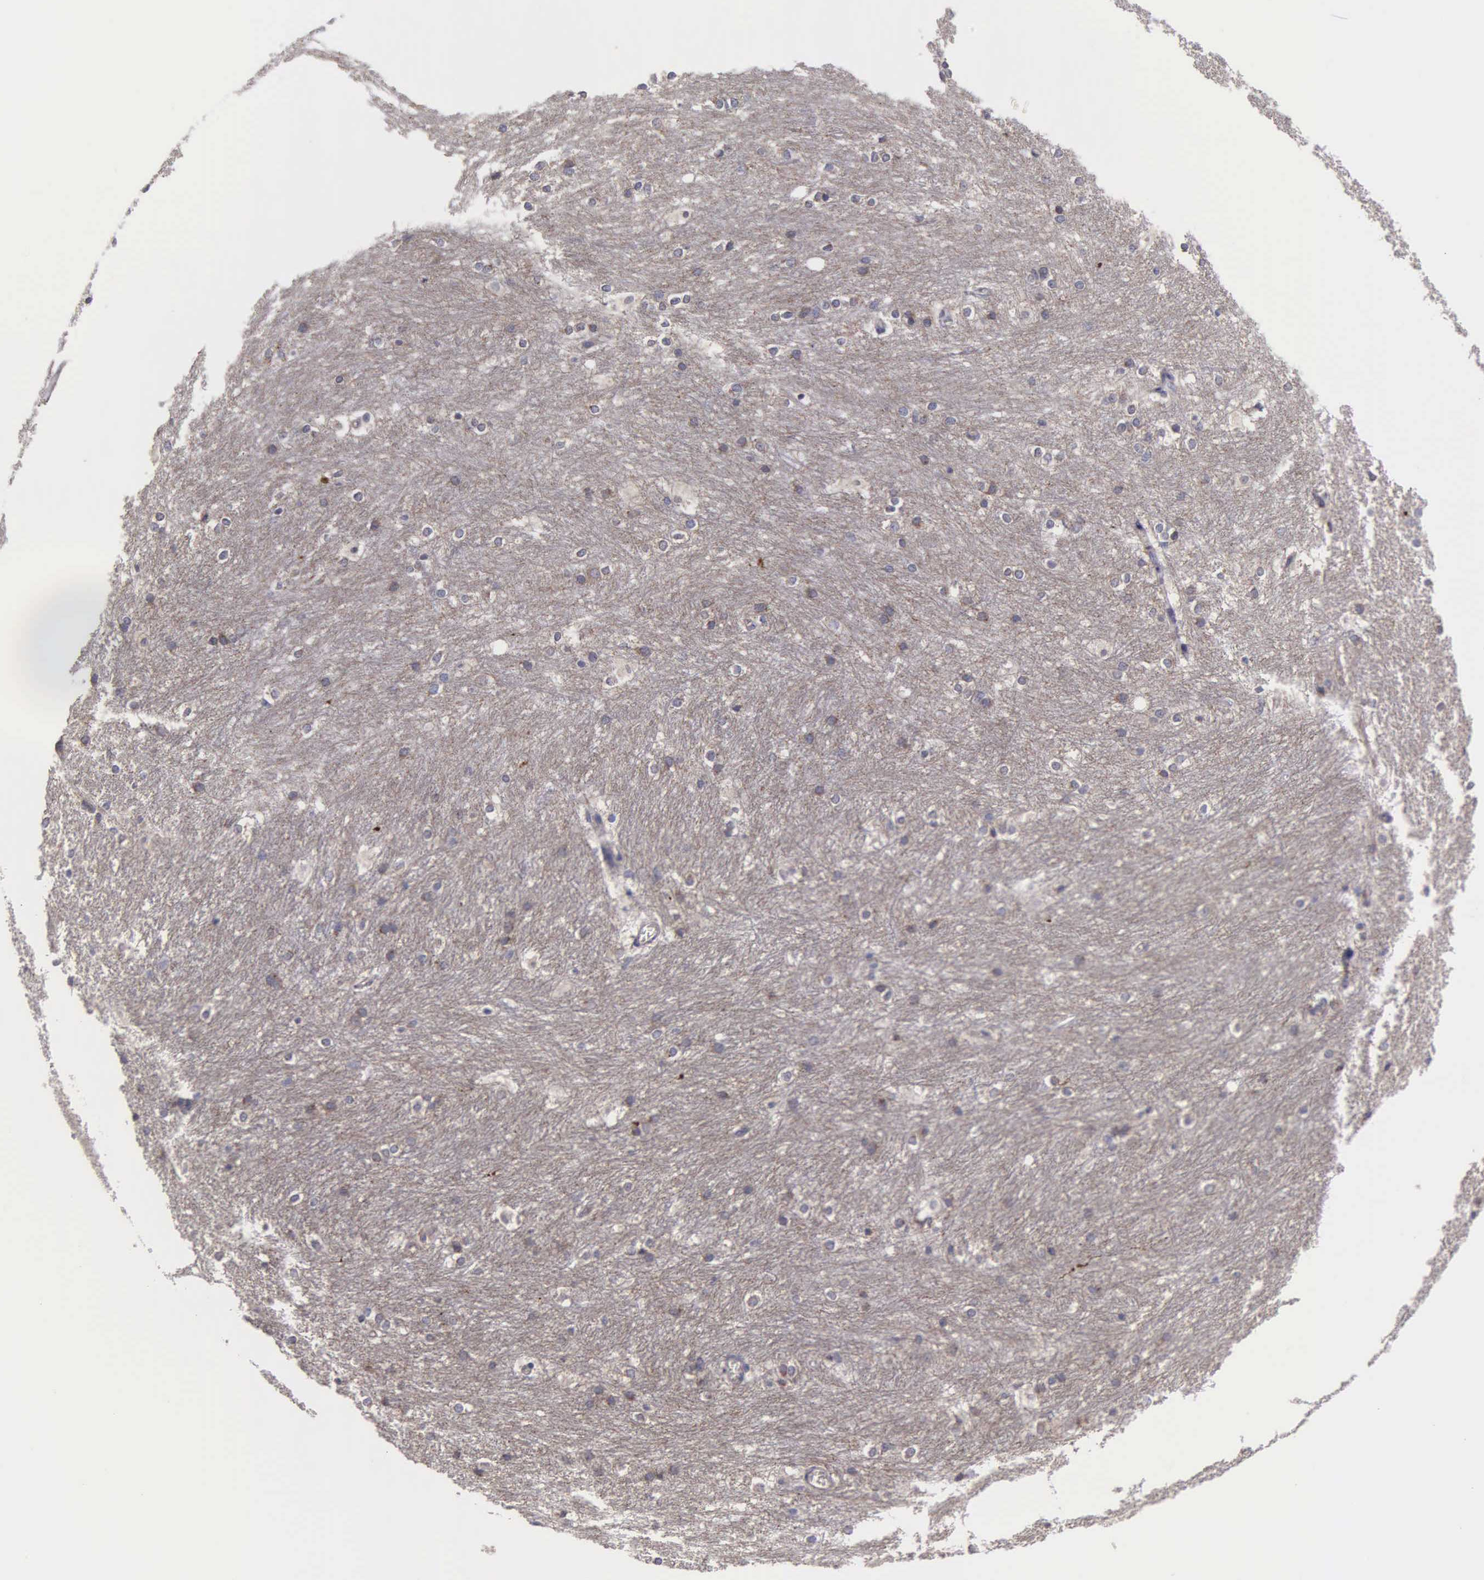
{"staining": {"intensity": "weak", "quantity": "25%-75%", "location": "cytoplasmic/membranous"}, "tissue": "caudate", "cell_type": "Glial cells", "image_type": "normal", "snomed": [{"axis": "morphology", "description": "Normal tissue, NOS"}, {"axis": "topography", "description": "Lateral ventricle wall"}], "caption": "DAB (3,3'-diaminobenzidine) immunohistochemical staining of normal human caudate shows weak cytoplasmic/membranous protein expression in about 25%-75% of glial cells. Nuclei are stained in blue.", "gene": "APP", "patient": {"sex": "female", "age": 19}}